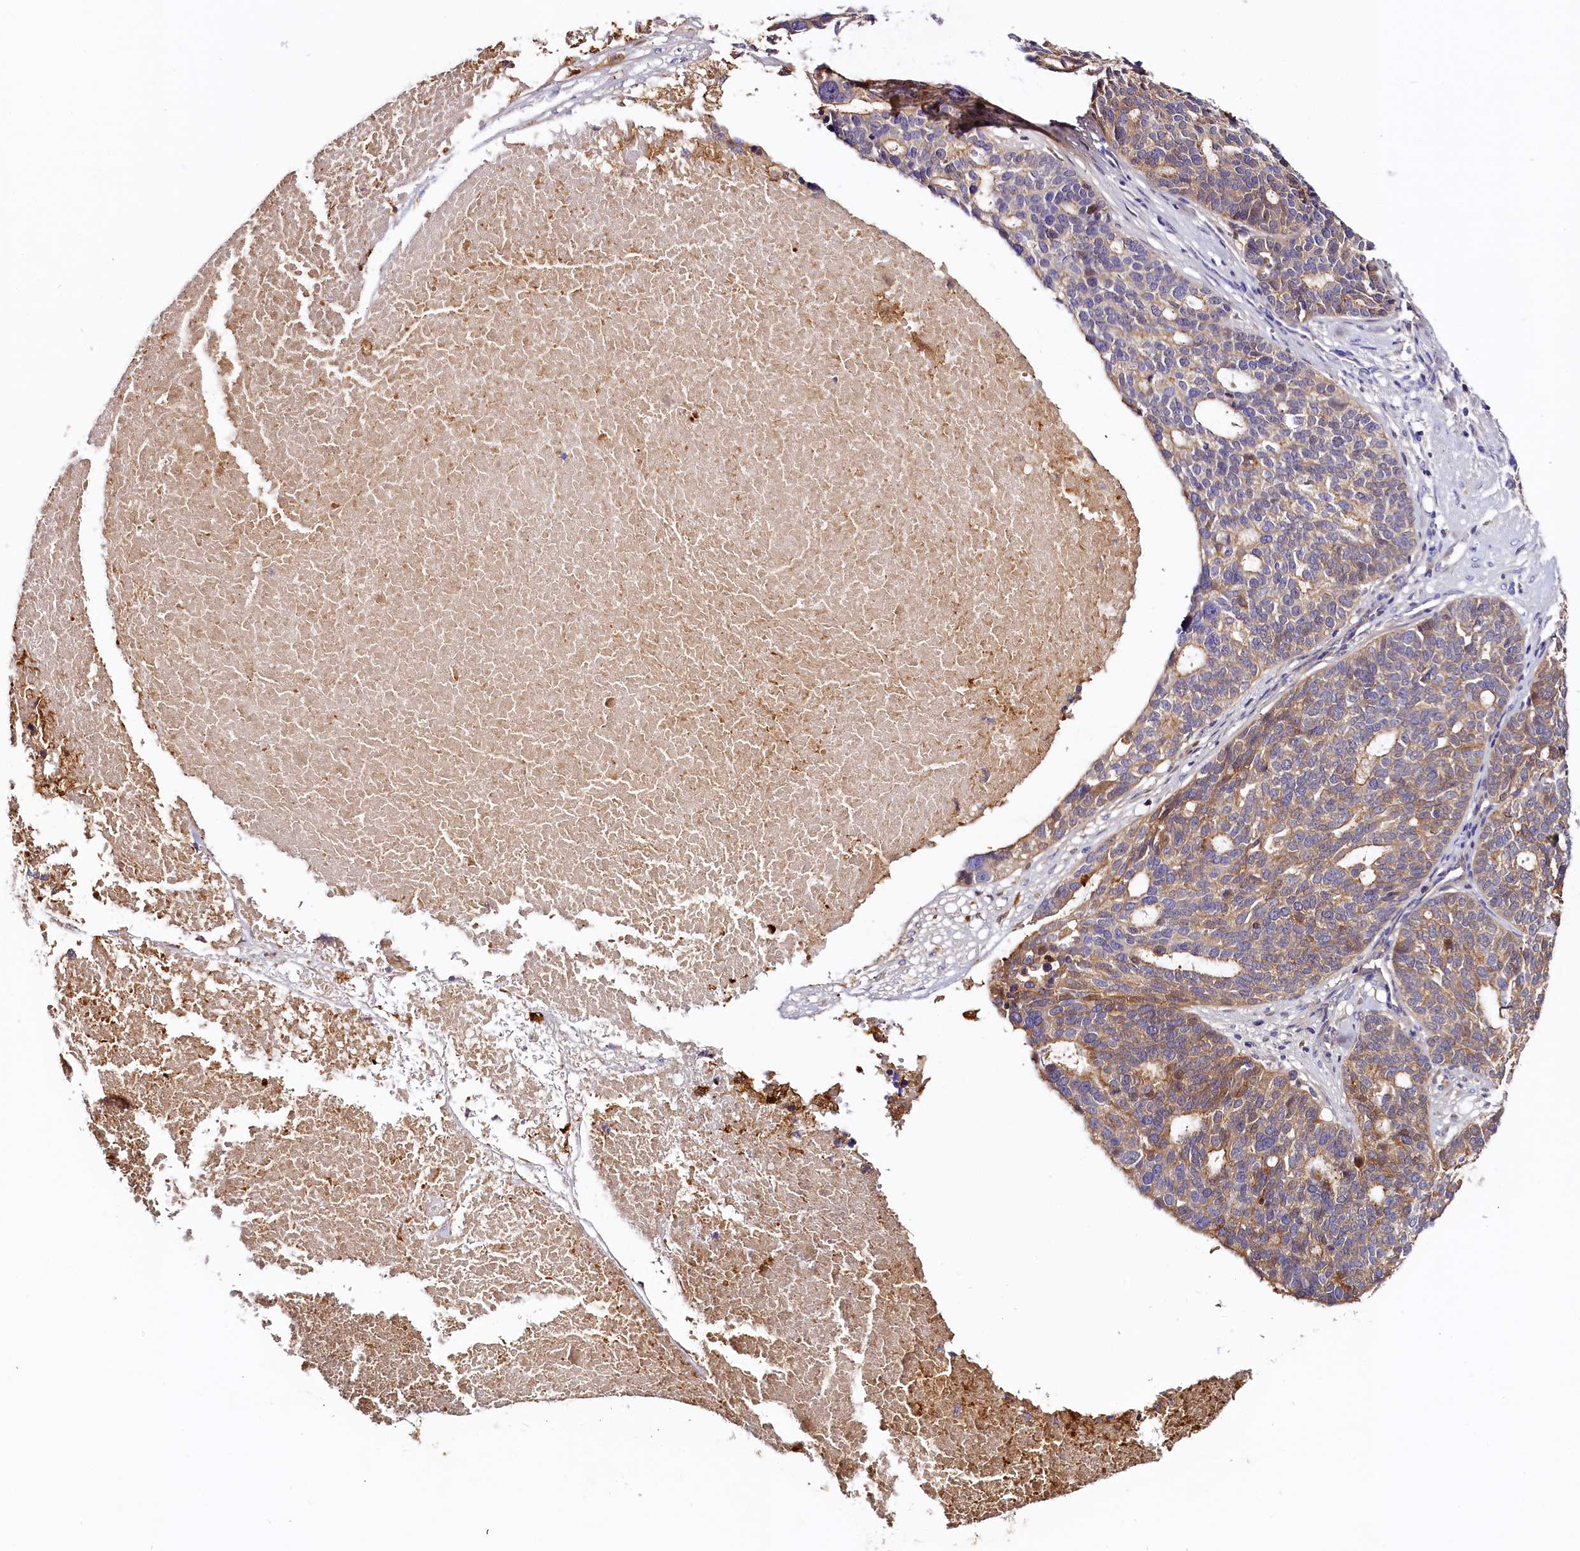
{"staining": {"intensity": "moderate", "quantity": "25%-75%", "location": "cytoplasmic/membranous"}, "tissue": "ovarian cancer", "cell_type": "Tumor cells", "image_type": "cancer", "snomed": [{"axis": "morphology", "description": "Cystadenocarcinoma, serous, NOS"}, {"axis": "topography", "description": "Ovary"}], "caption": "Ovarian serous cystadenocarcinoma stained with a brown dye displays moderate cytoplasmic/membranous positive positivity in about 25%-75% of tumor cells.", "gene": "KATNB1", "patient": {"sex": "female", "age": 59}}